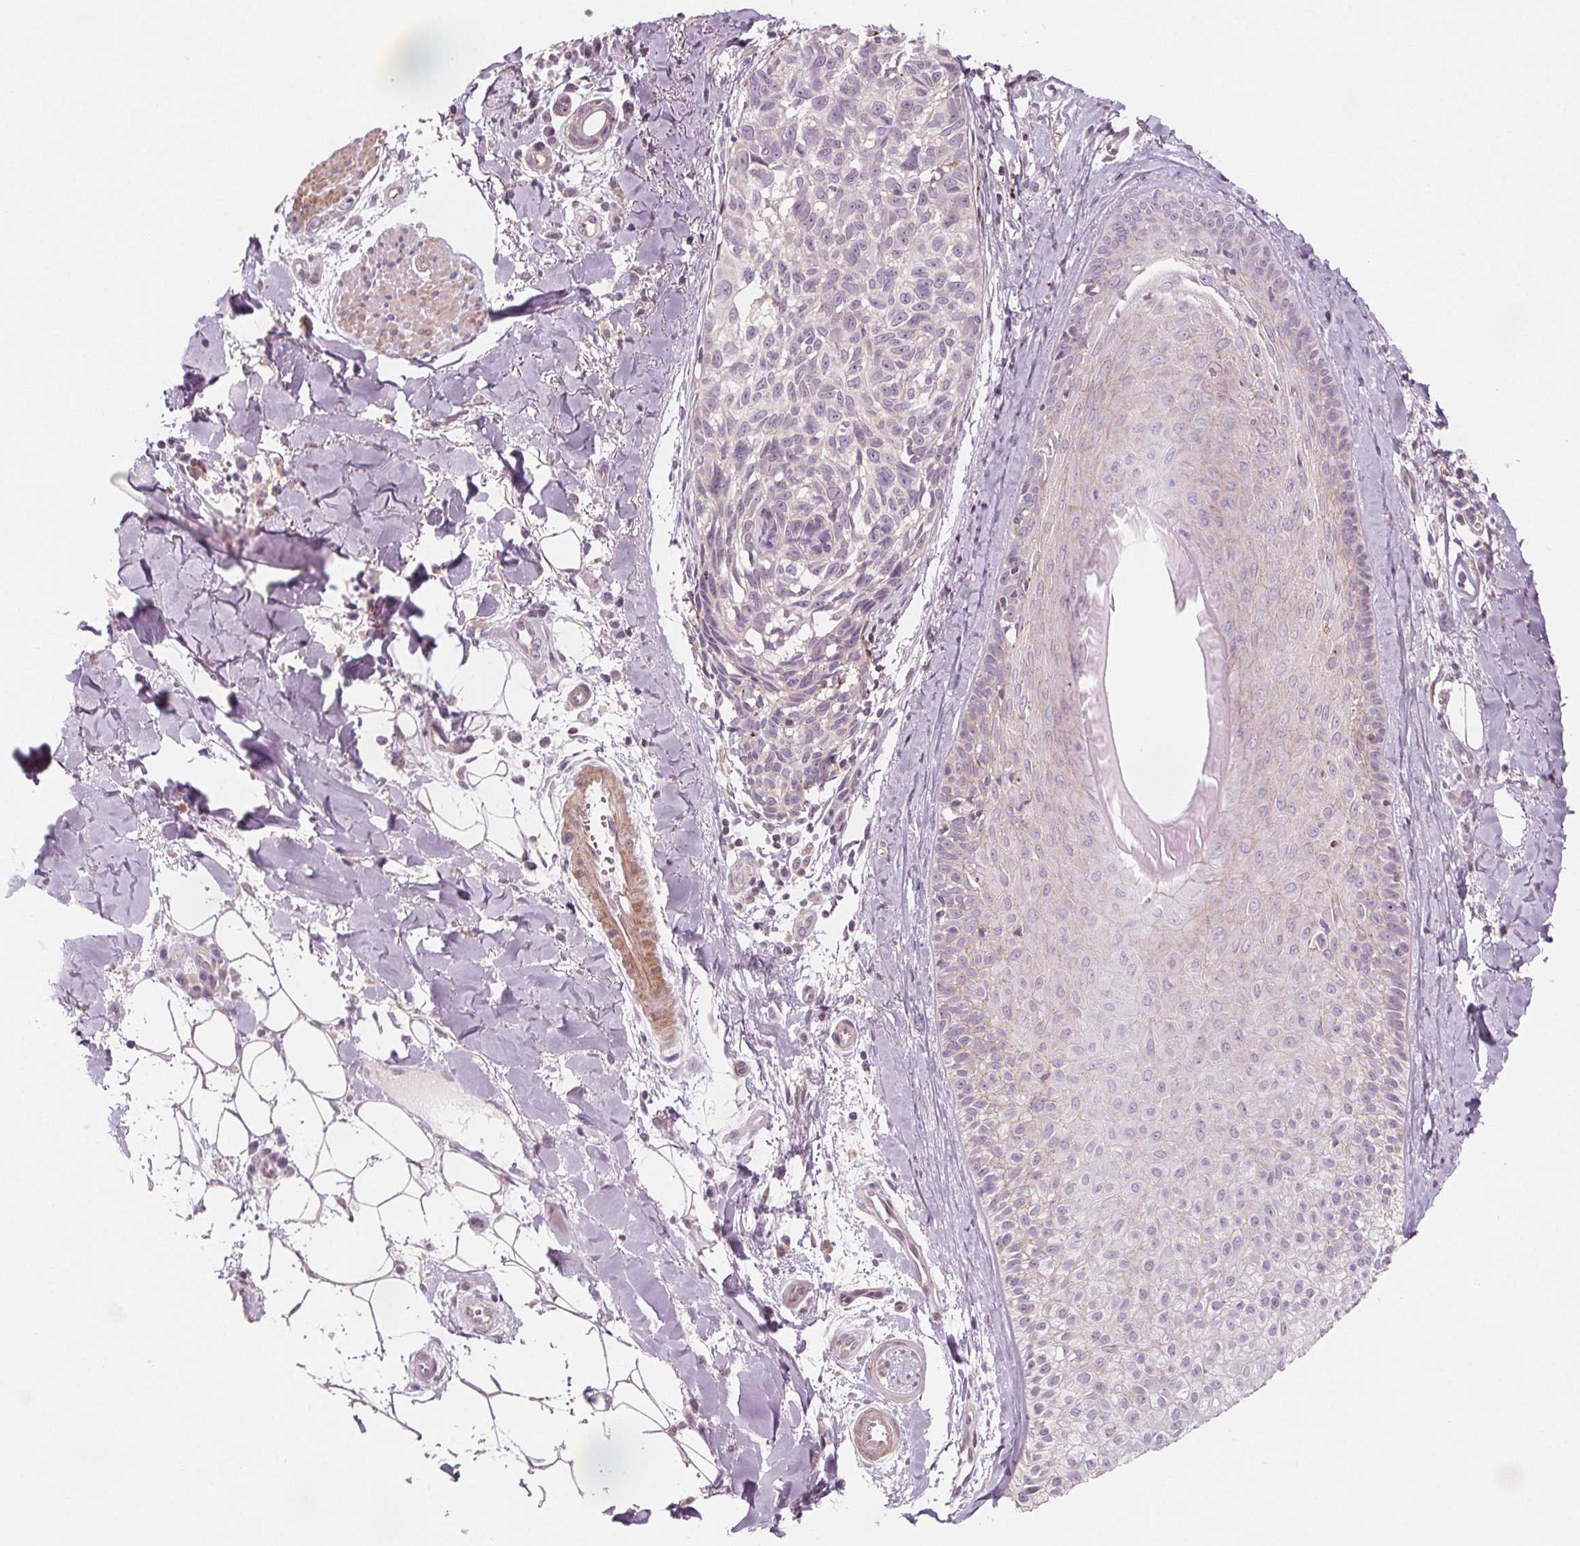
{"staining": {"intensity": "negative", "quantity": "none", "location": "none"}, "tissue": "melanoma", "cell_type": "Tumor cells", "image_type": "cancer", "snomed": [{"axis": "morphology", "description": "Malignant melanoma, NOS"}, {"axis": "topography", "description": "Skin"}], "caption": "This is a photomicrograph of immunohistochemistry (IHC) staining of melanoma, which shows no expression in tumor cells.", "gene": "ADAM33", "patient": {"sex": "male", "age": 48}}